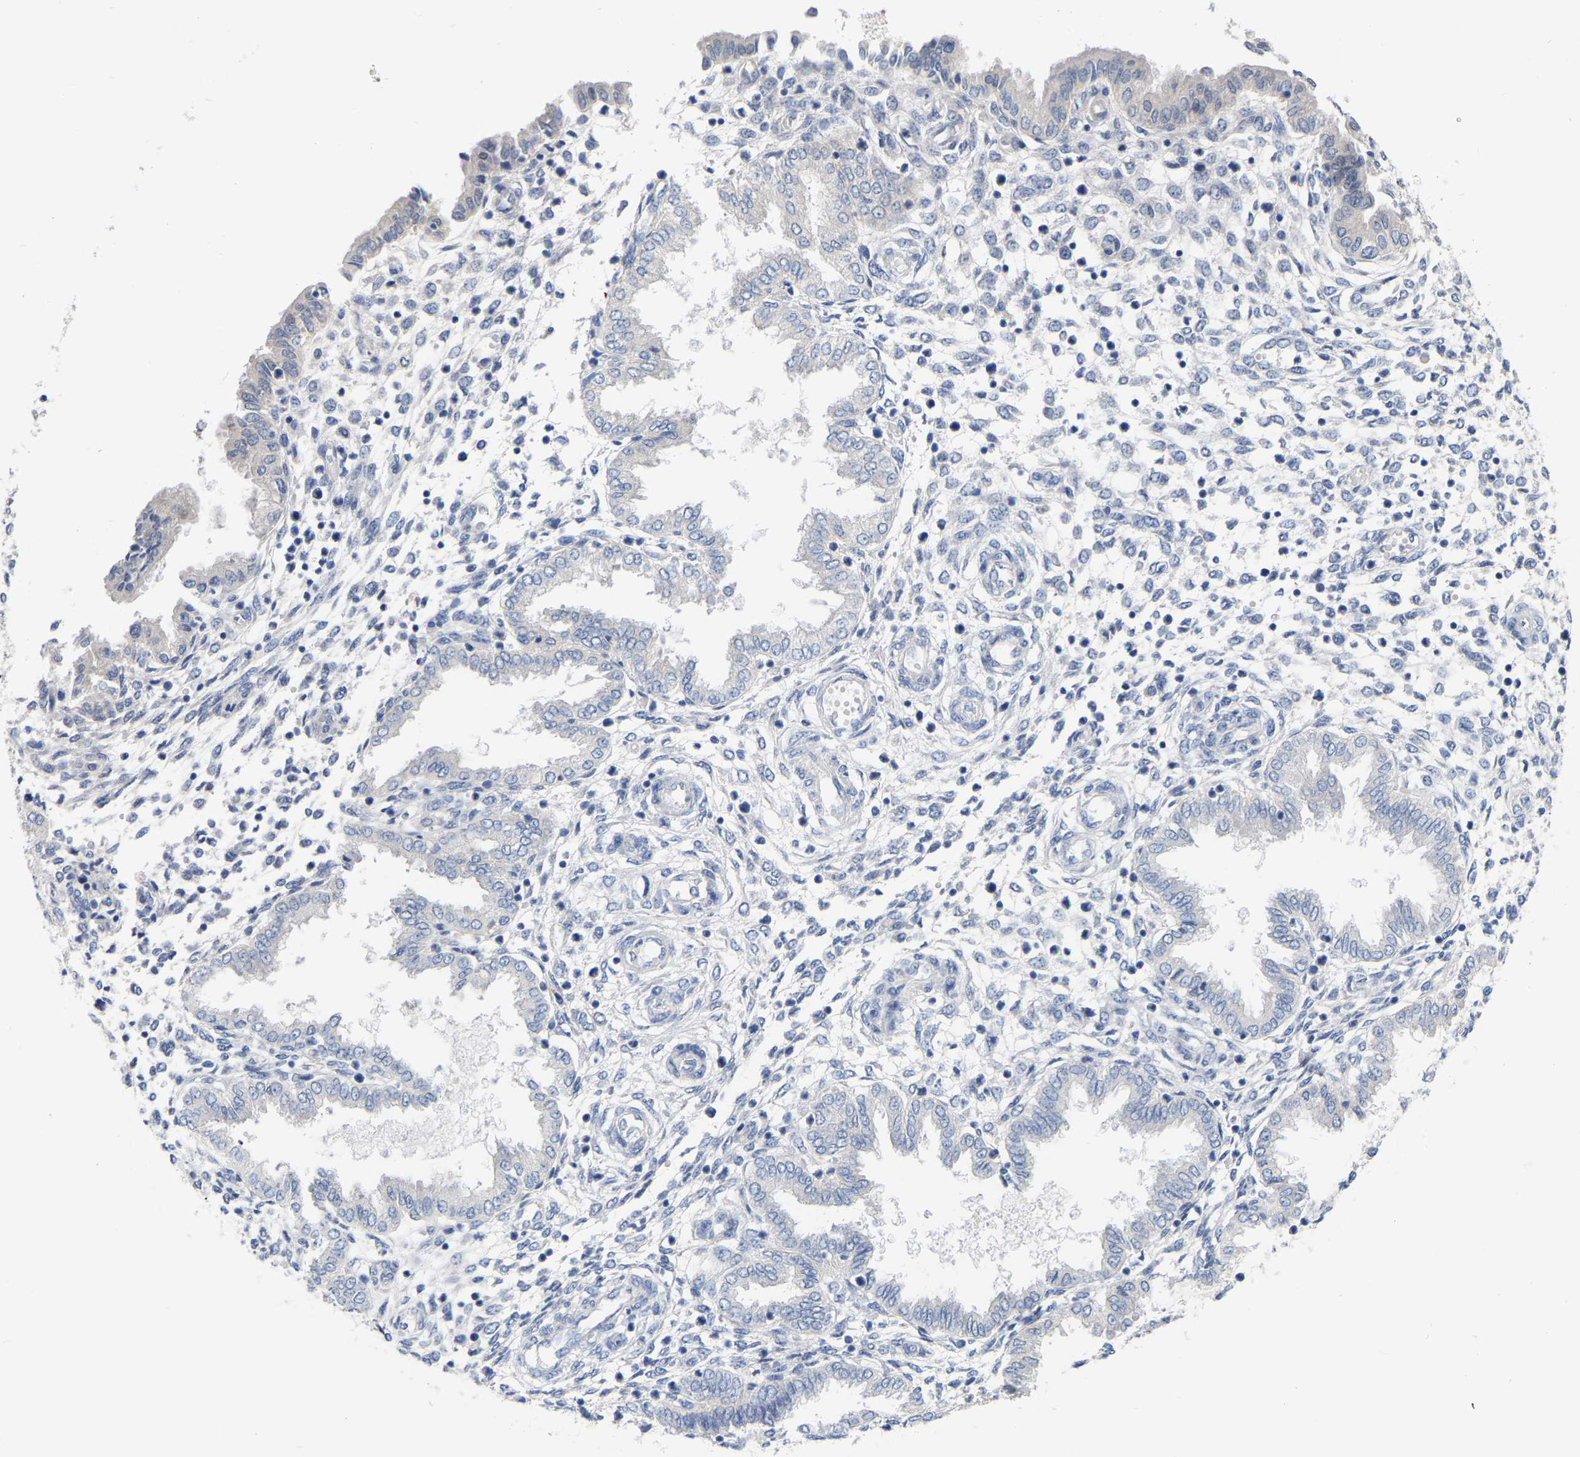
{"staining": {"intensity": "negative", "quantity": "none", "location": "none"}, "tissue": "endometrium", "cell_type": "Cells in endometrial stroma", "image_type": "normal", "snomed": [{"axis": "morphology", "description": "Normal tissue, NOS"}, {"axis": "topography", "description": "Endometrium"}], "caption": "A high-resolution histopathology image shows immunohistochemistry (IHC) staining of unremarkable endometrium, which exhibits no significant expression in cells in endometrial stroma.", "gene": "WIPI2", "patient": {"sex": "female", "age": 33}}